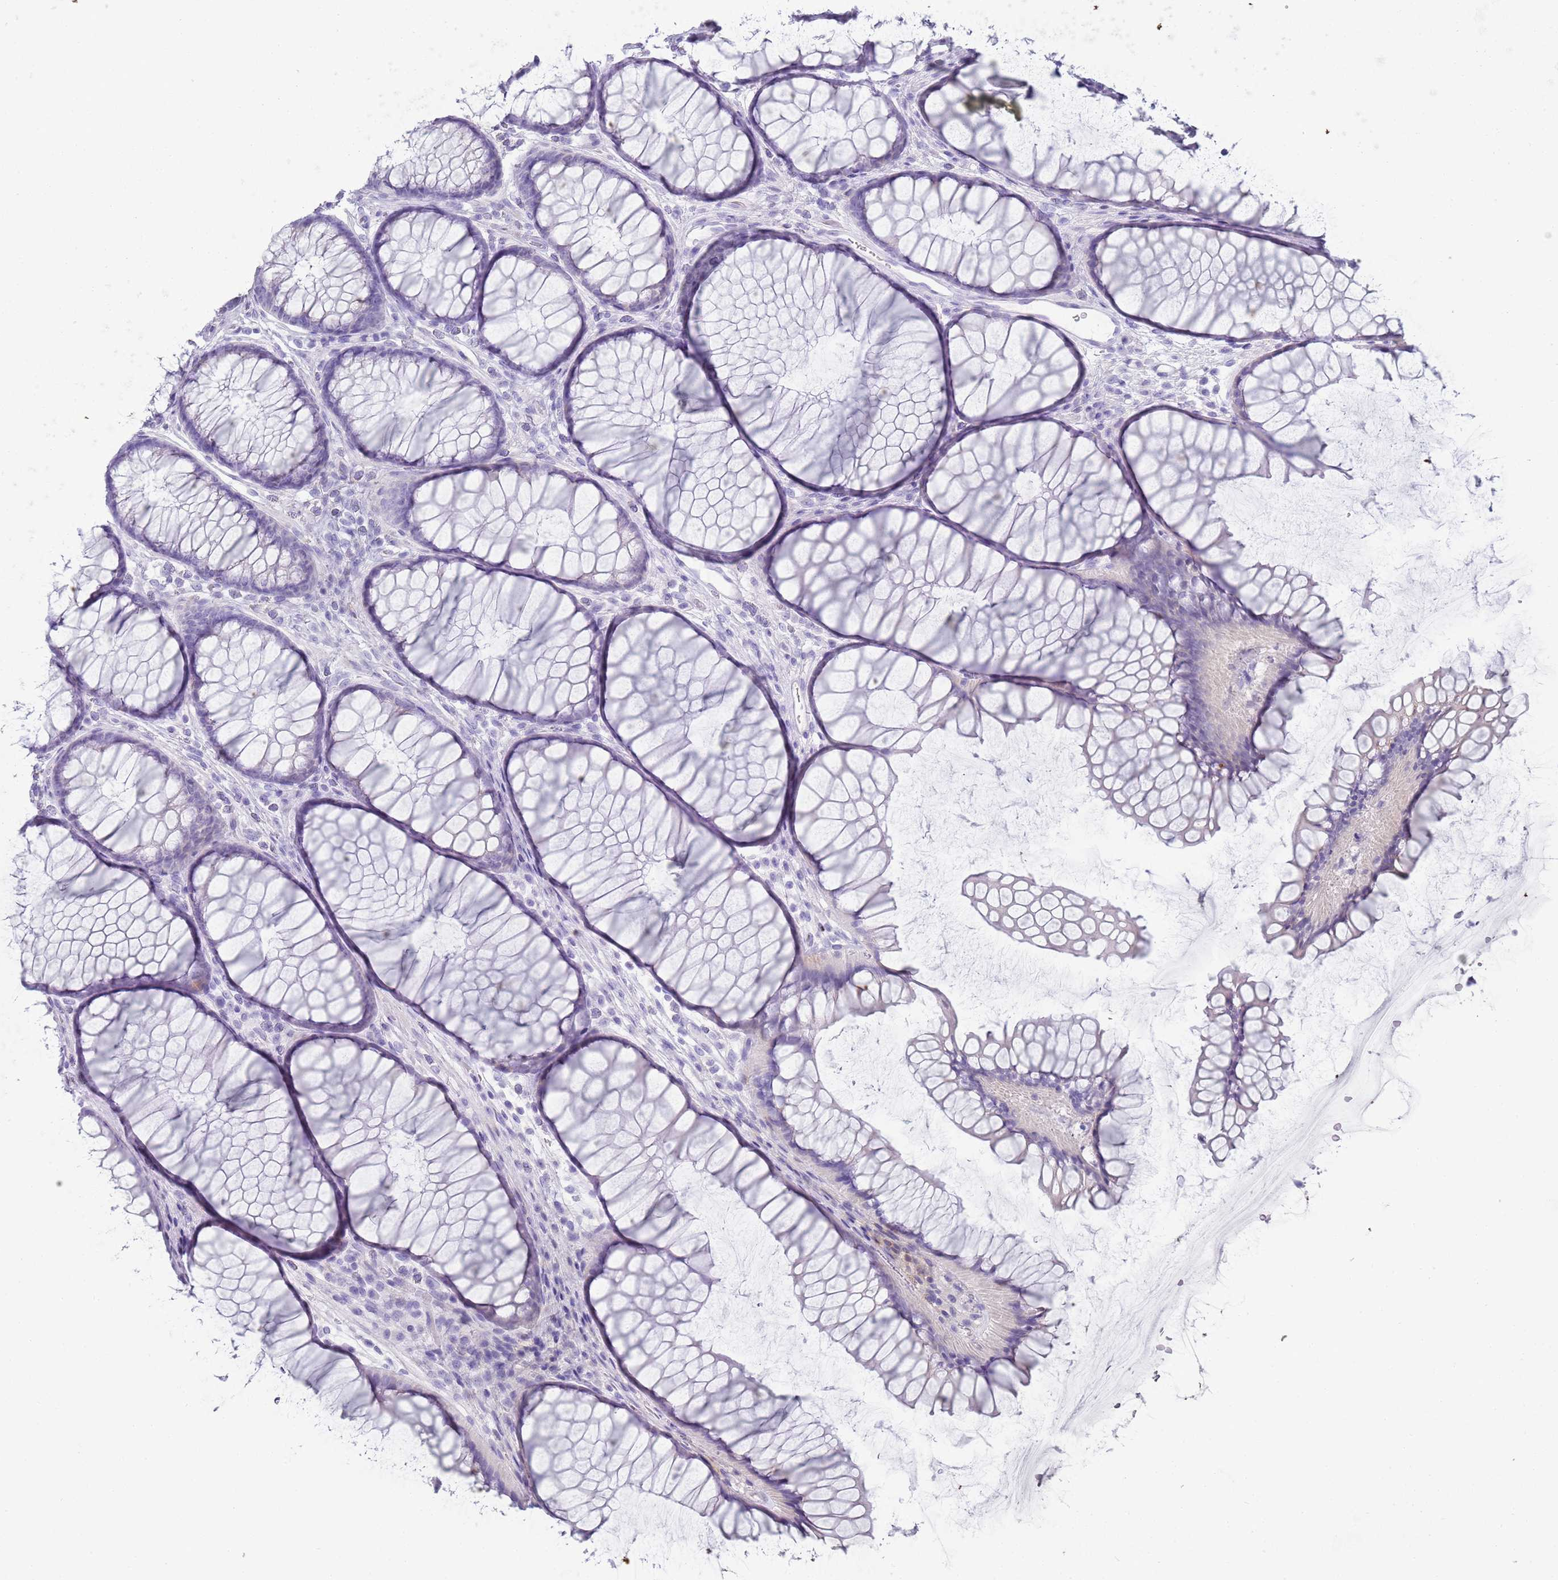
{"staining": {"intensity": "negative", "quantity": "none", "location": "none"}, "tissue": "colon", "cell_type": "Endothelial cells", "image_type": "normal", "snomed": [{"axis": "morphology", "description": "Normal tissue, NOS"}, {"axis": "topography", "description": "Colon"}], "caption": "The histopathology image displays no staining of endothelial cells in normal colon.", "gene": "ENSG00000271254", "patient": {"sex": "female", "age": 82}}